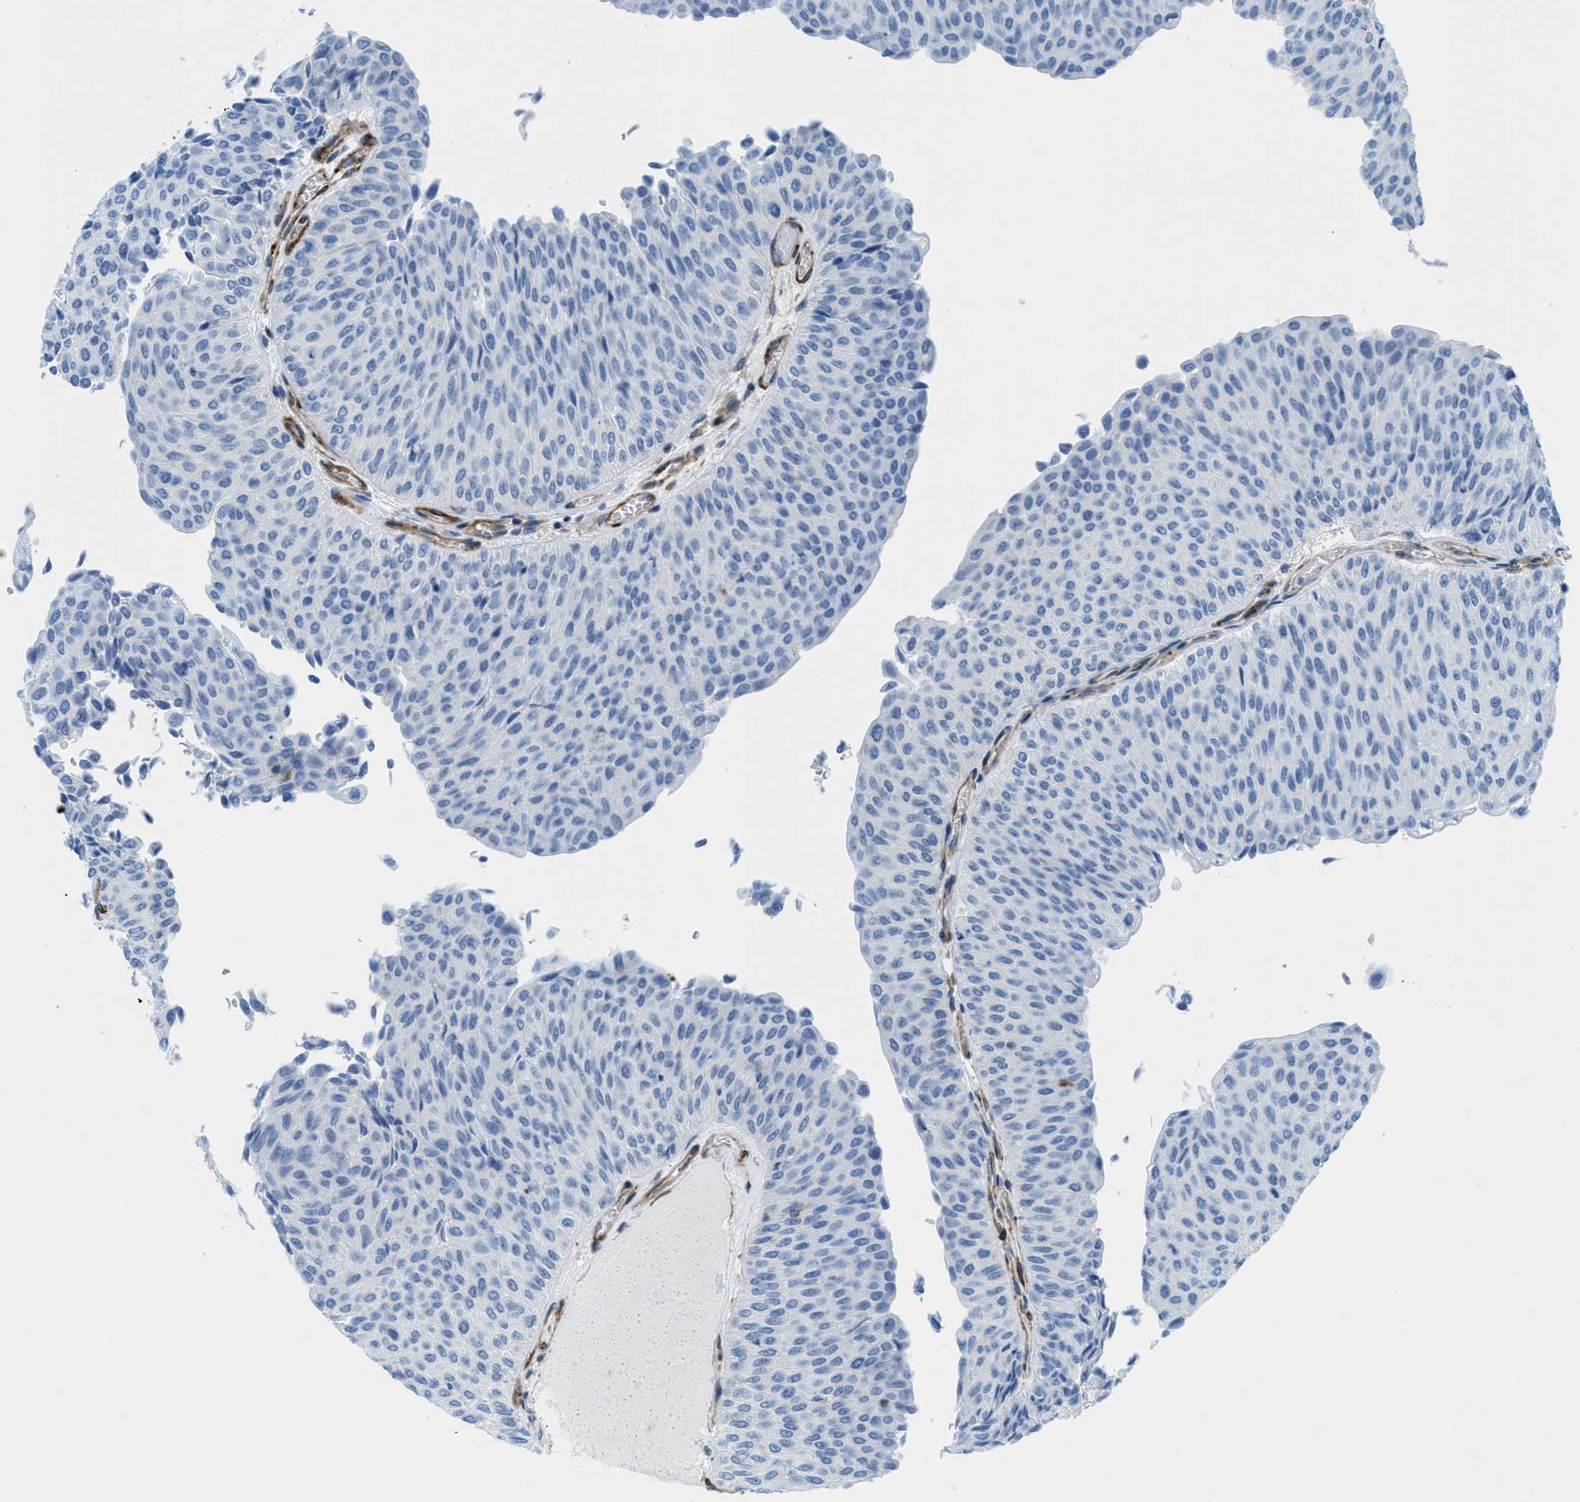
{"staining": {"intensity": "negative", "quantity": "none", "location": "none"}, "tissue": "urothelial cancer", "cell_type": "Tumor cells", "image_type": "cancer", "snomed": [{"axis": "morphology", "description": "Urothelial carcinoma, Low grade"}, {"axis": "topography", "description": "Urinary bladder"}], "caption": "Tumor cells are negative for protein expression in human urothelial cancer.", "gene": "MAPRE2", "patient": {"sex": "male", "age": 78}}